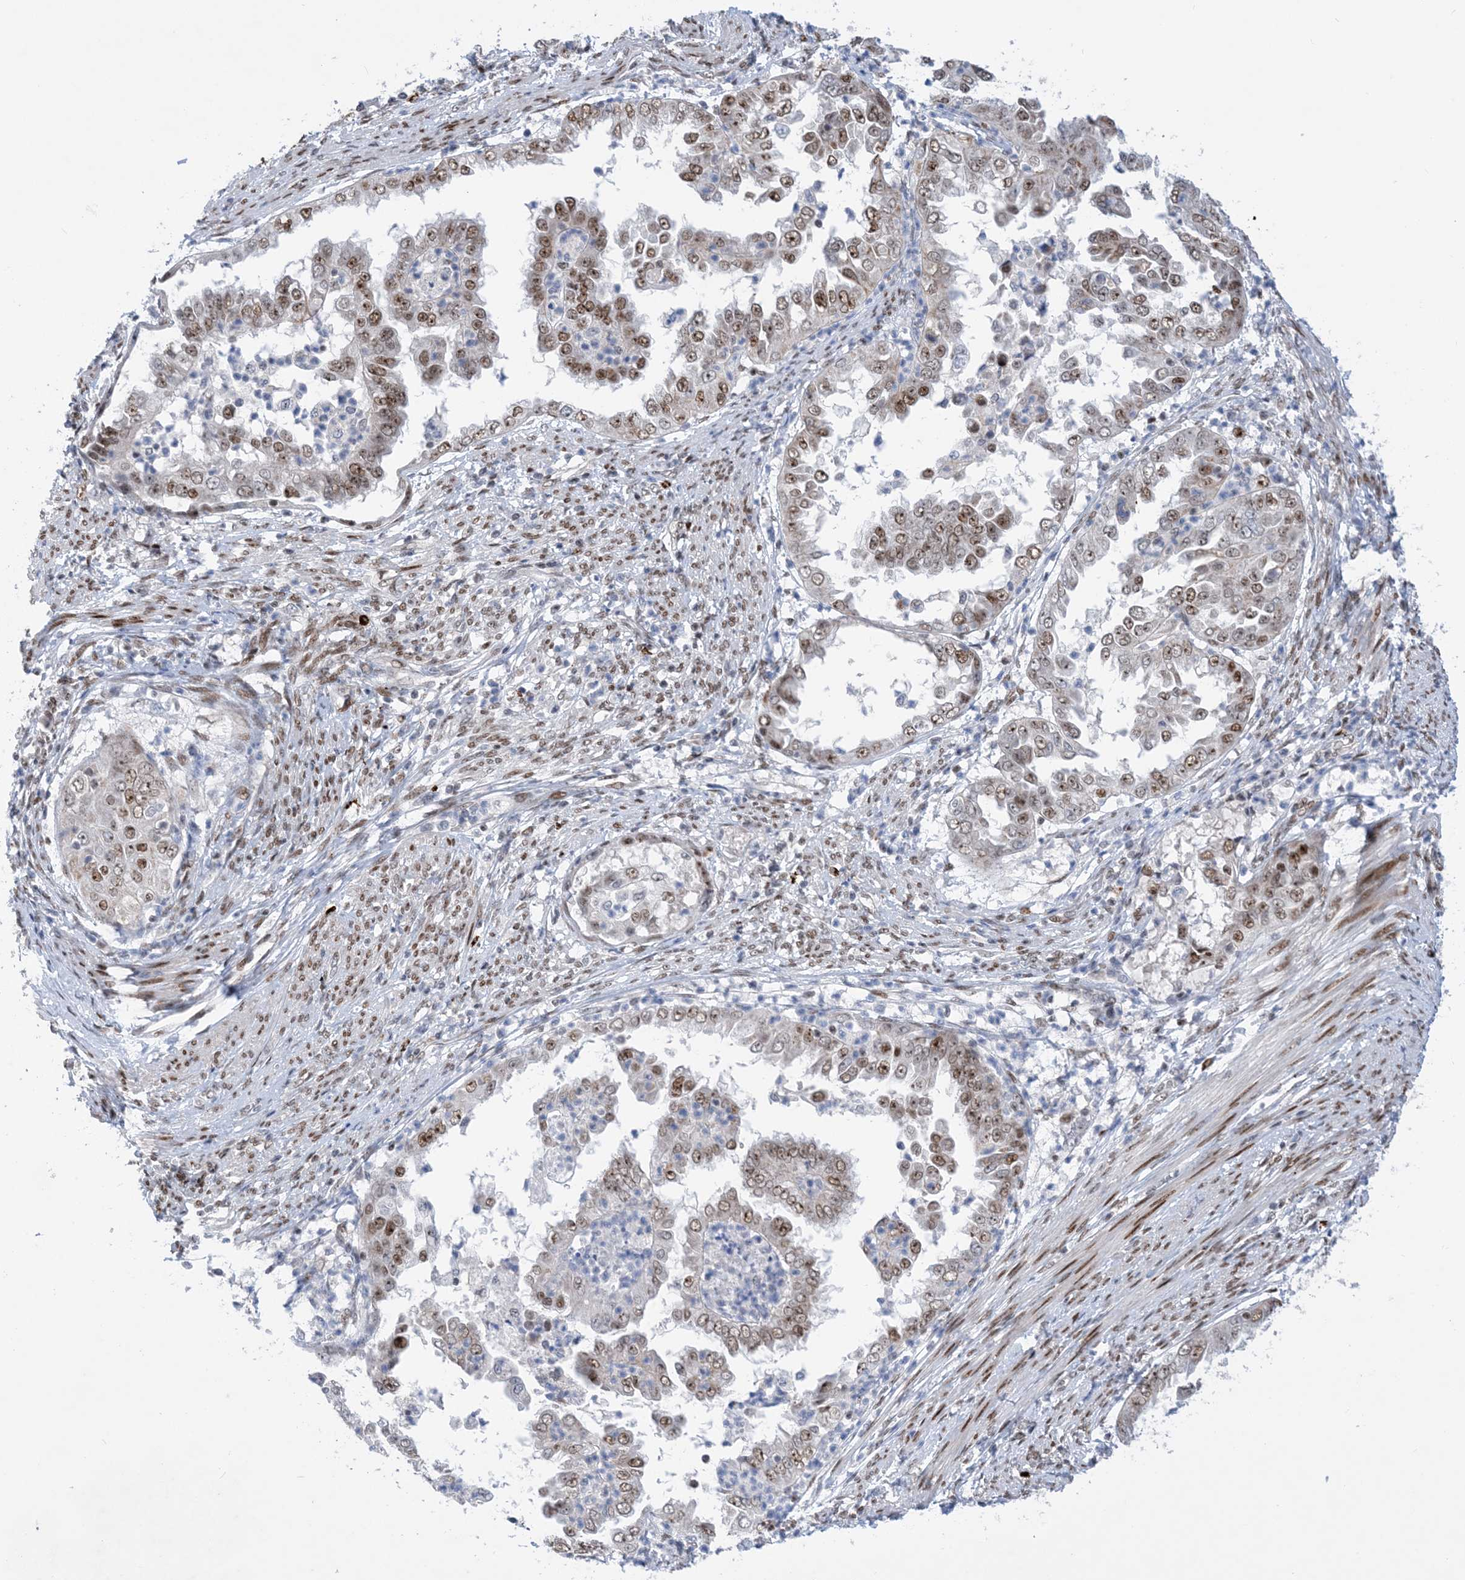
{"staining": {"intensity": "moderate", "quantity": ">75%", "location": "nuclear"}, "tissue": "endometrial cancer", "cell_type": "Tumor cells", "image_type": "cancer", "snomed": [{"axis": "morphology", "description": "Adenocarcinoma, NOS"}, {"axis": "topography", "description": "Endometrium"}], "caption": "Protein analysis of endometrial cancer (adenocarcinoma) tissue demonstrates moderate nuclear positivity in approximately >75% of tumor cells.", "gene": "TSPYL1", "patient": {"sex": "female", "age": 85}}